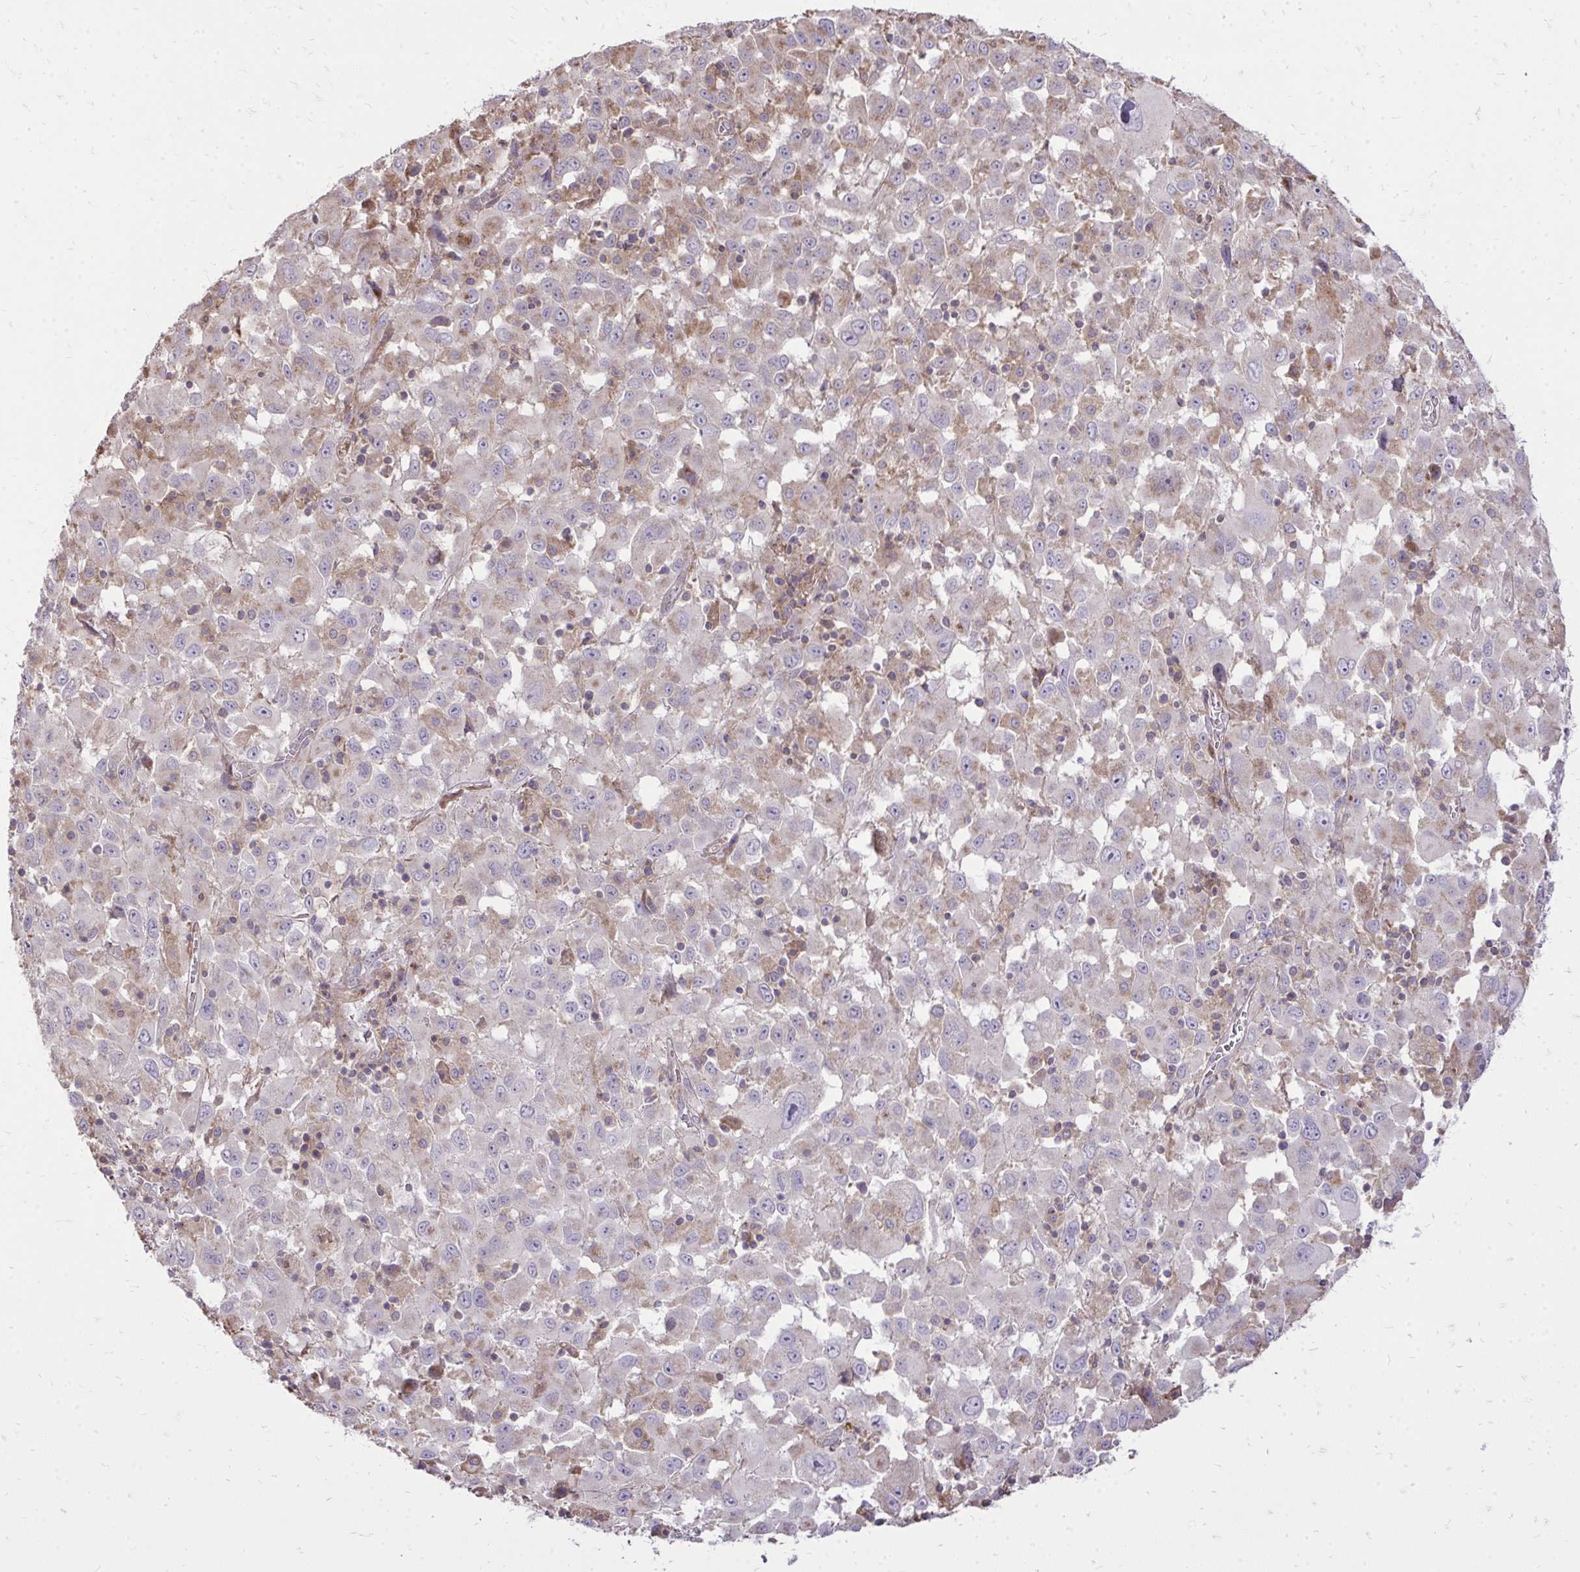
{"staining": {"intensity": "negative", "quantity": "none", "location": "none"}, "tissue": "melanoma", "cell_type": "Tumor cells", "image_type": "cancer", "snomed": [{"axis": "morphology", "description": "Malignant melanoma, Metastatic site"}, {"axis": "topography", "description": "Soft tissue"}], "caption": "Histopathology image shows no protein positivity in tumor cells of malignant melanoma (metastatic site) tissue.", "gene": "SLC7A5", "patient": {"sex": "male", "age": 50}}